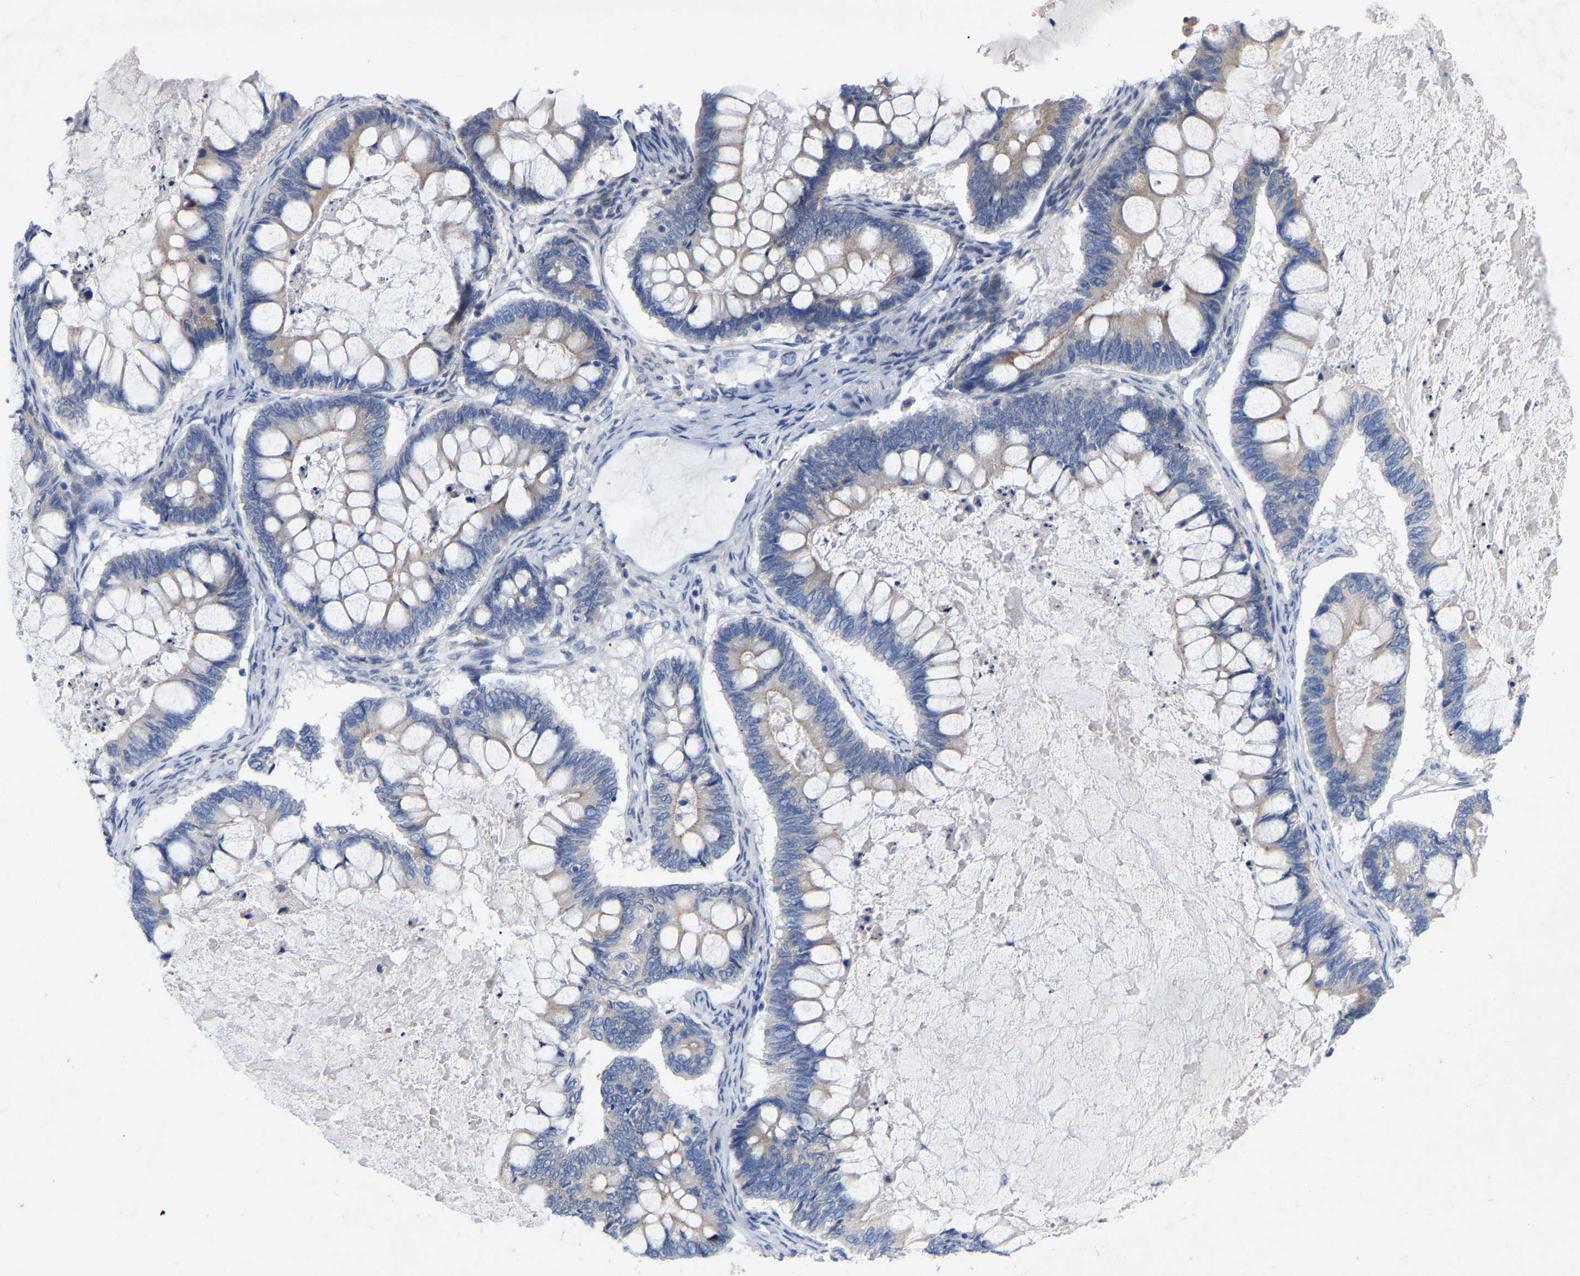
{"staining": {"intensity": "weak", "quantity": "25%-75%", "location": "cytoplasmic/membranous"}, "tissue": "ovarian cancer", "cell_type": "Tumor cells", "image_type": "cancer", "snomed": [{"axis": "morphology", "description": "Cystadenocarcinoma, mucinous, NOS"}, {"axis": "topography", "description": "Ovary"}], "caption": "This is an image of immunohistochemistry staining of ovarian cancer (mucinous cystadenocarcinoma), which shows weak expression in the cytoplasmic/membranous of tumor cells.", "gene": "STRIP2", "patient": {"sex": "female", "age": 61}}